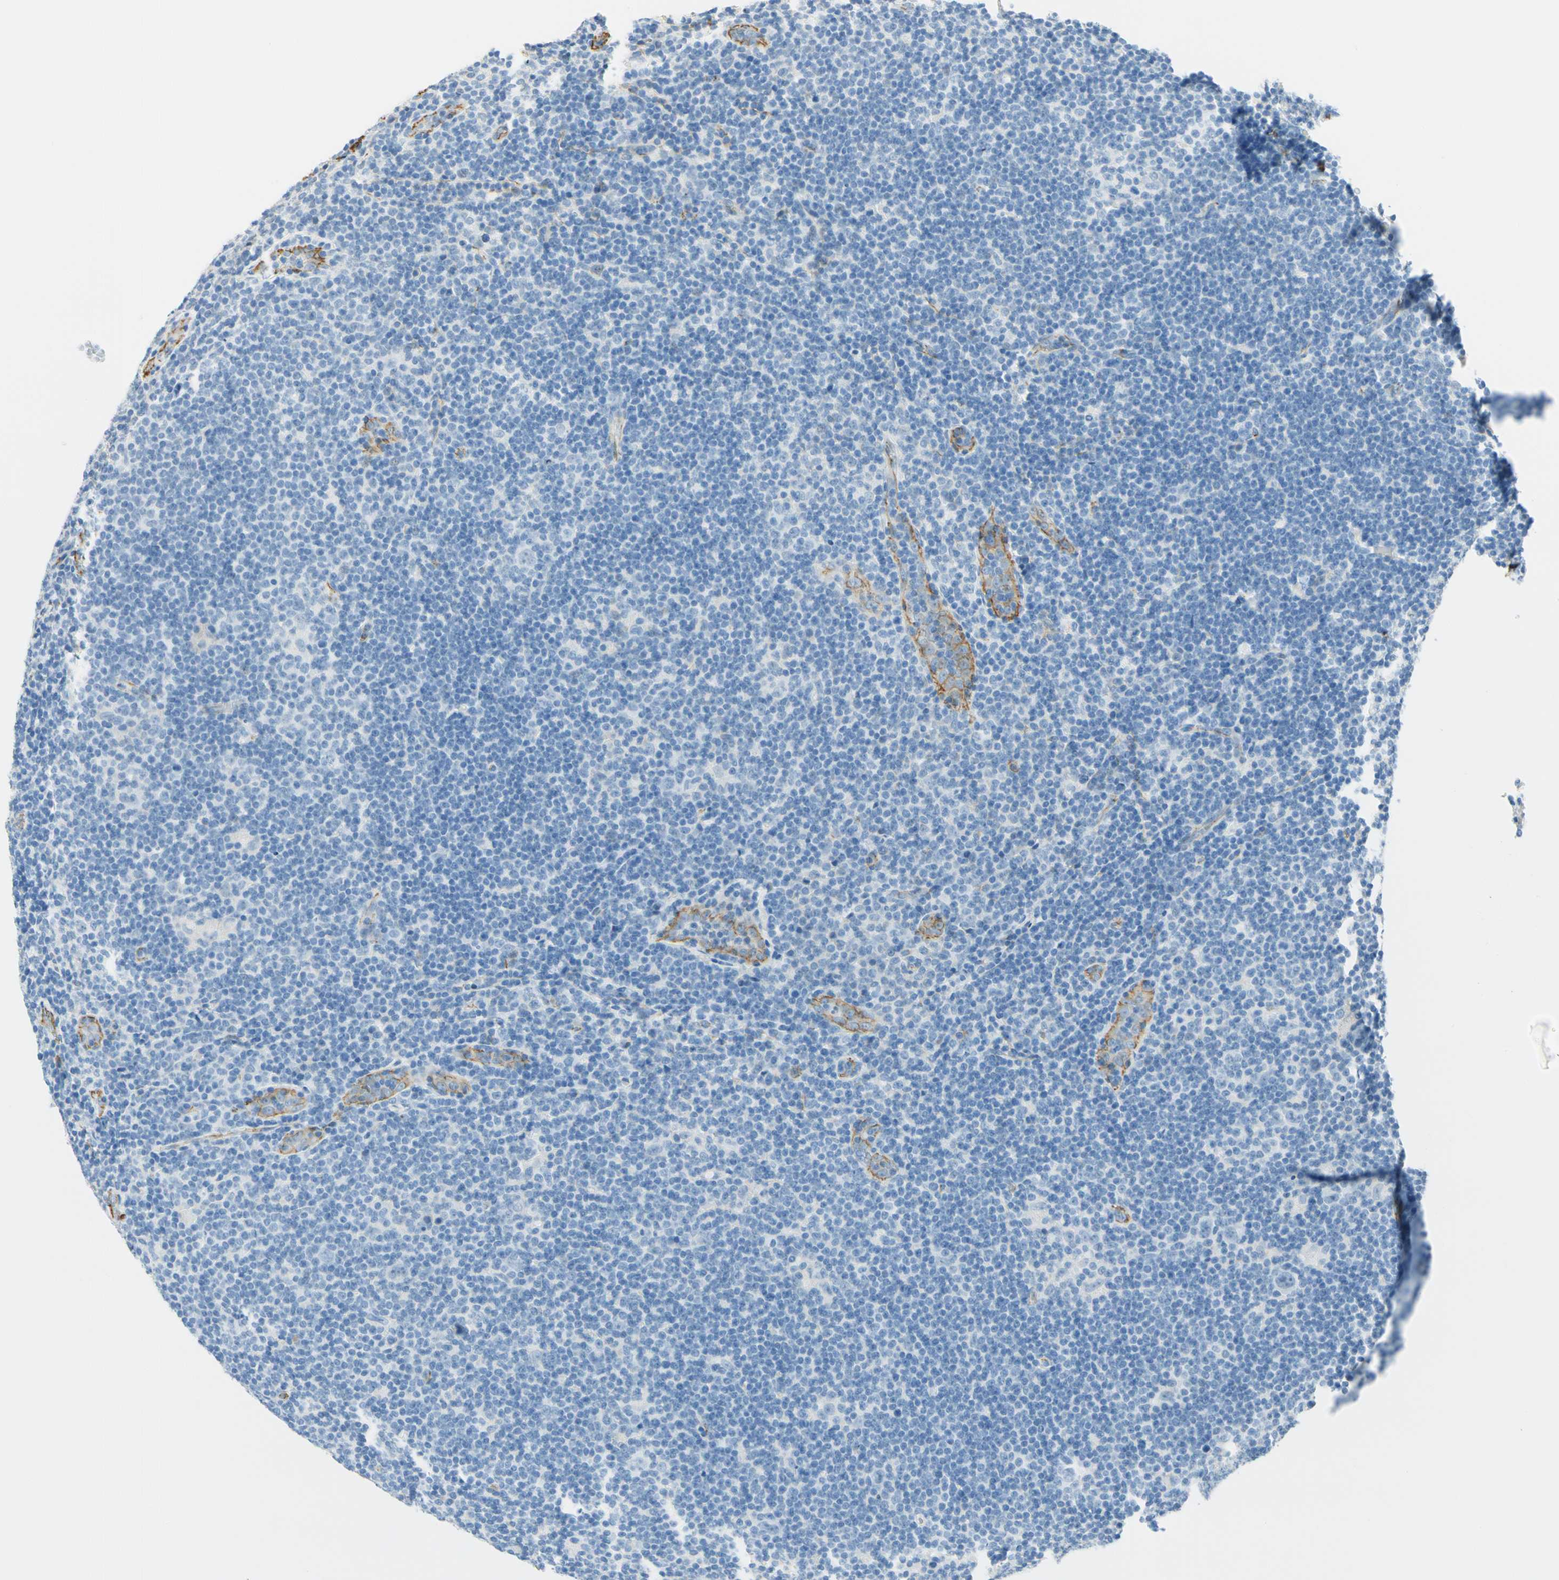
{"staining": {"intensity": "negative", "quantity": "none", "location": "none"}, "tissue": "lymphoma", "cell_type": "Tumor cells", "image_type": "cancer", "snomed": [{"axis": "morphology", "description": "Hodgkin's disease, NOS"}, {"axis": "topography", "description": "Lymph node"}], "caption": "High power microscopy histopathology image of an immunohistochemistry micrograph of lymphoma, revealing no significant staining in tumor cells.", "gene": "VPS9D1", "patient": {"sex": "female", "age": 57}}